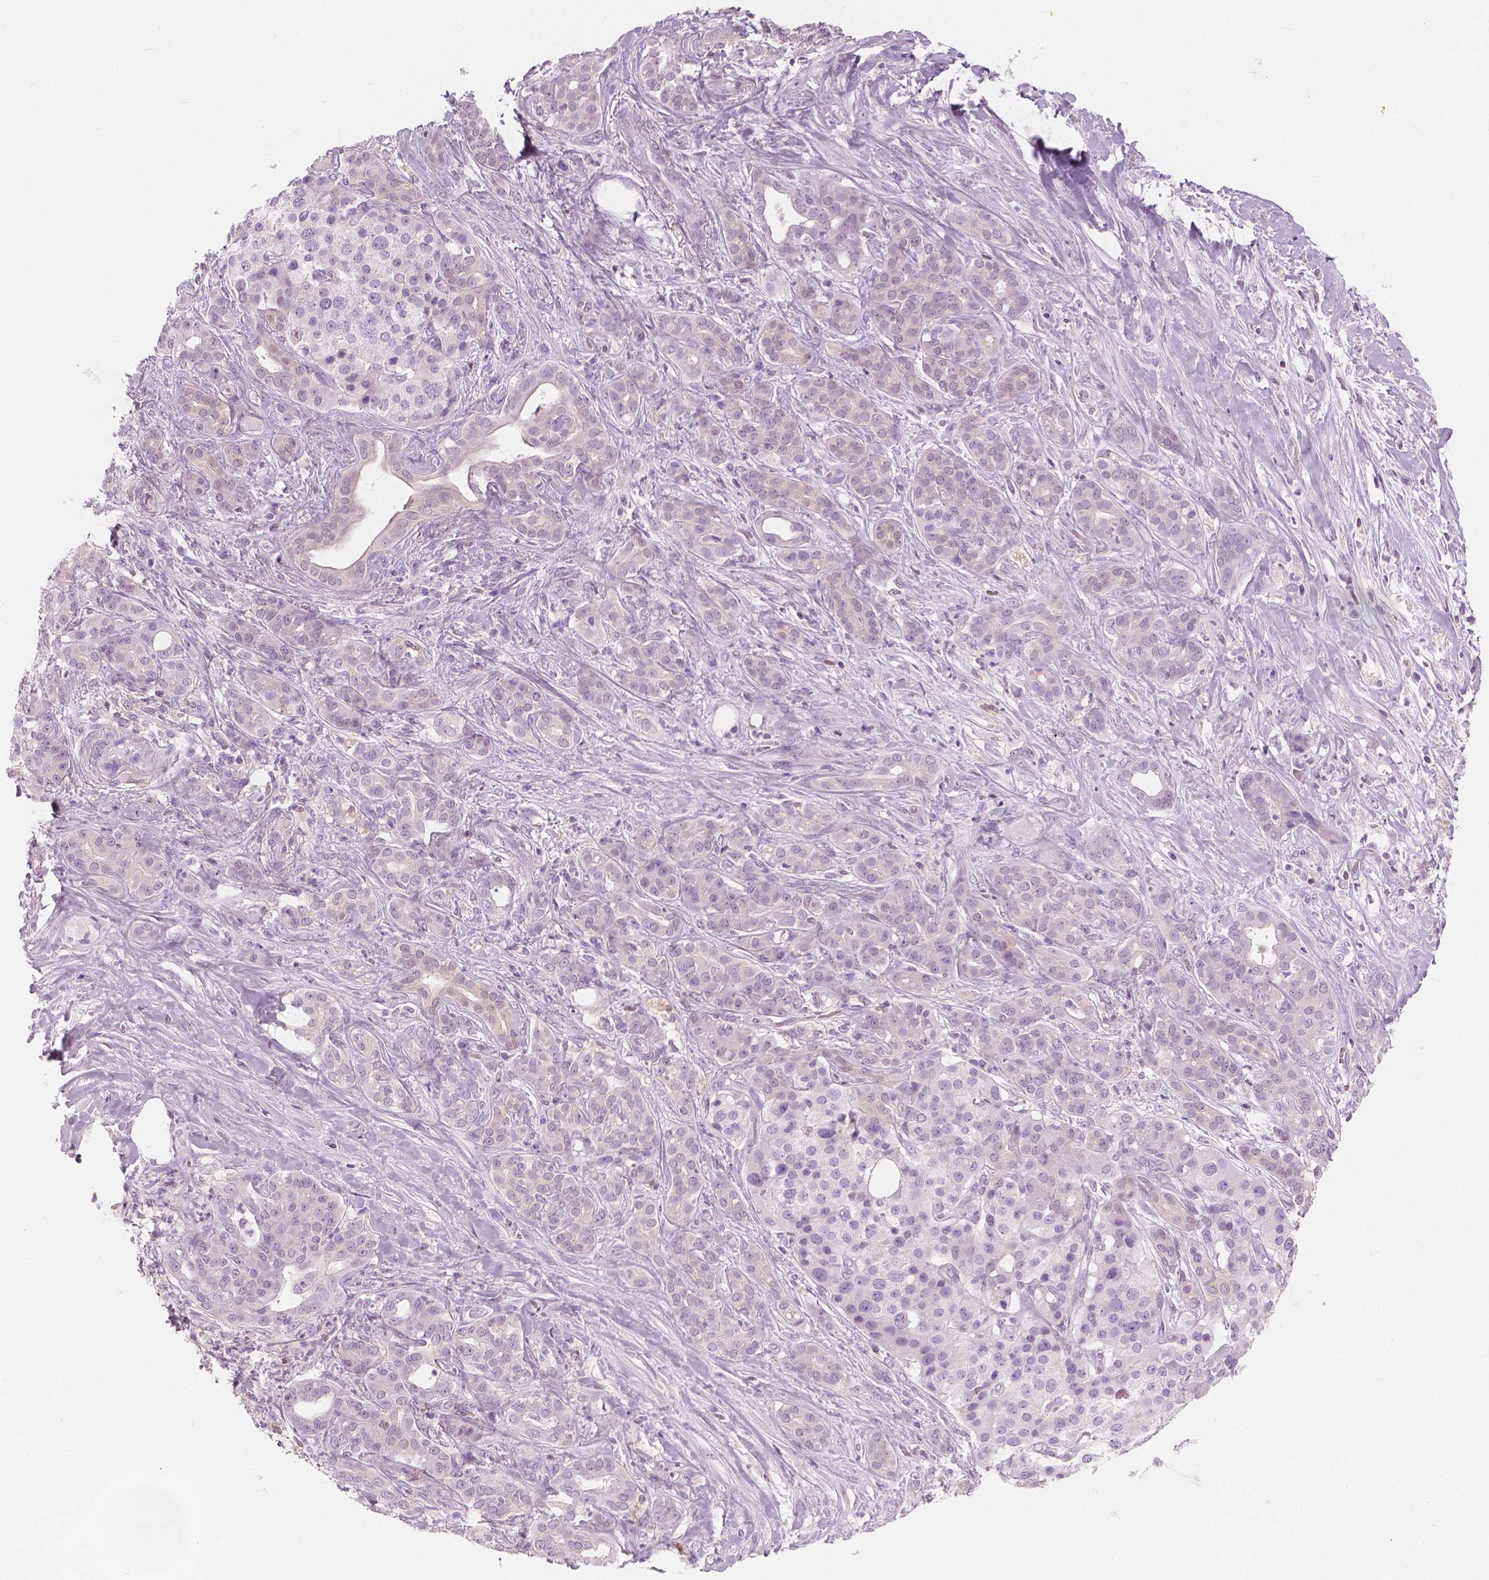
{"staining": {"intensity": "negative", "quantity": "none", "location": "none"}, "tissue": "pancreatic cancer", "cell_type": "Tumor cells", "image_type": "cancer", "snomed": [{"axis": "morphology", "description": "Normal tissue, NOS"}, {"axis": "morphology", "description": "Inflammation, NOS"}, {"axis": "morphology", "description": "Adenocarcinoma, NOS"}, {"axis": "topography", "description": "Pancreas"}], "caption": "Tumor cells are negative for brown protein staining in pancreatic cancer.", "gene": "GALM", "patient": {"sex": "male", "age": 57}}